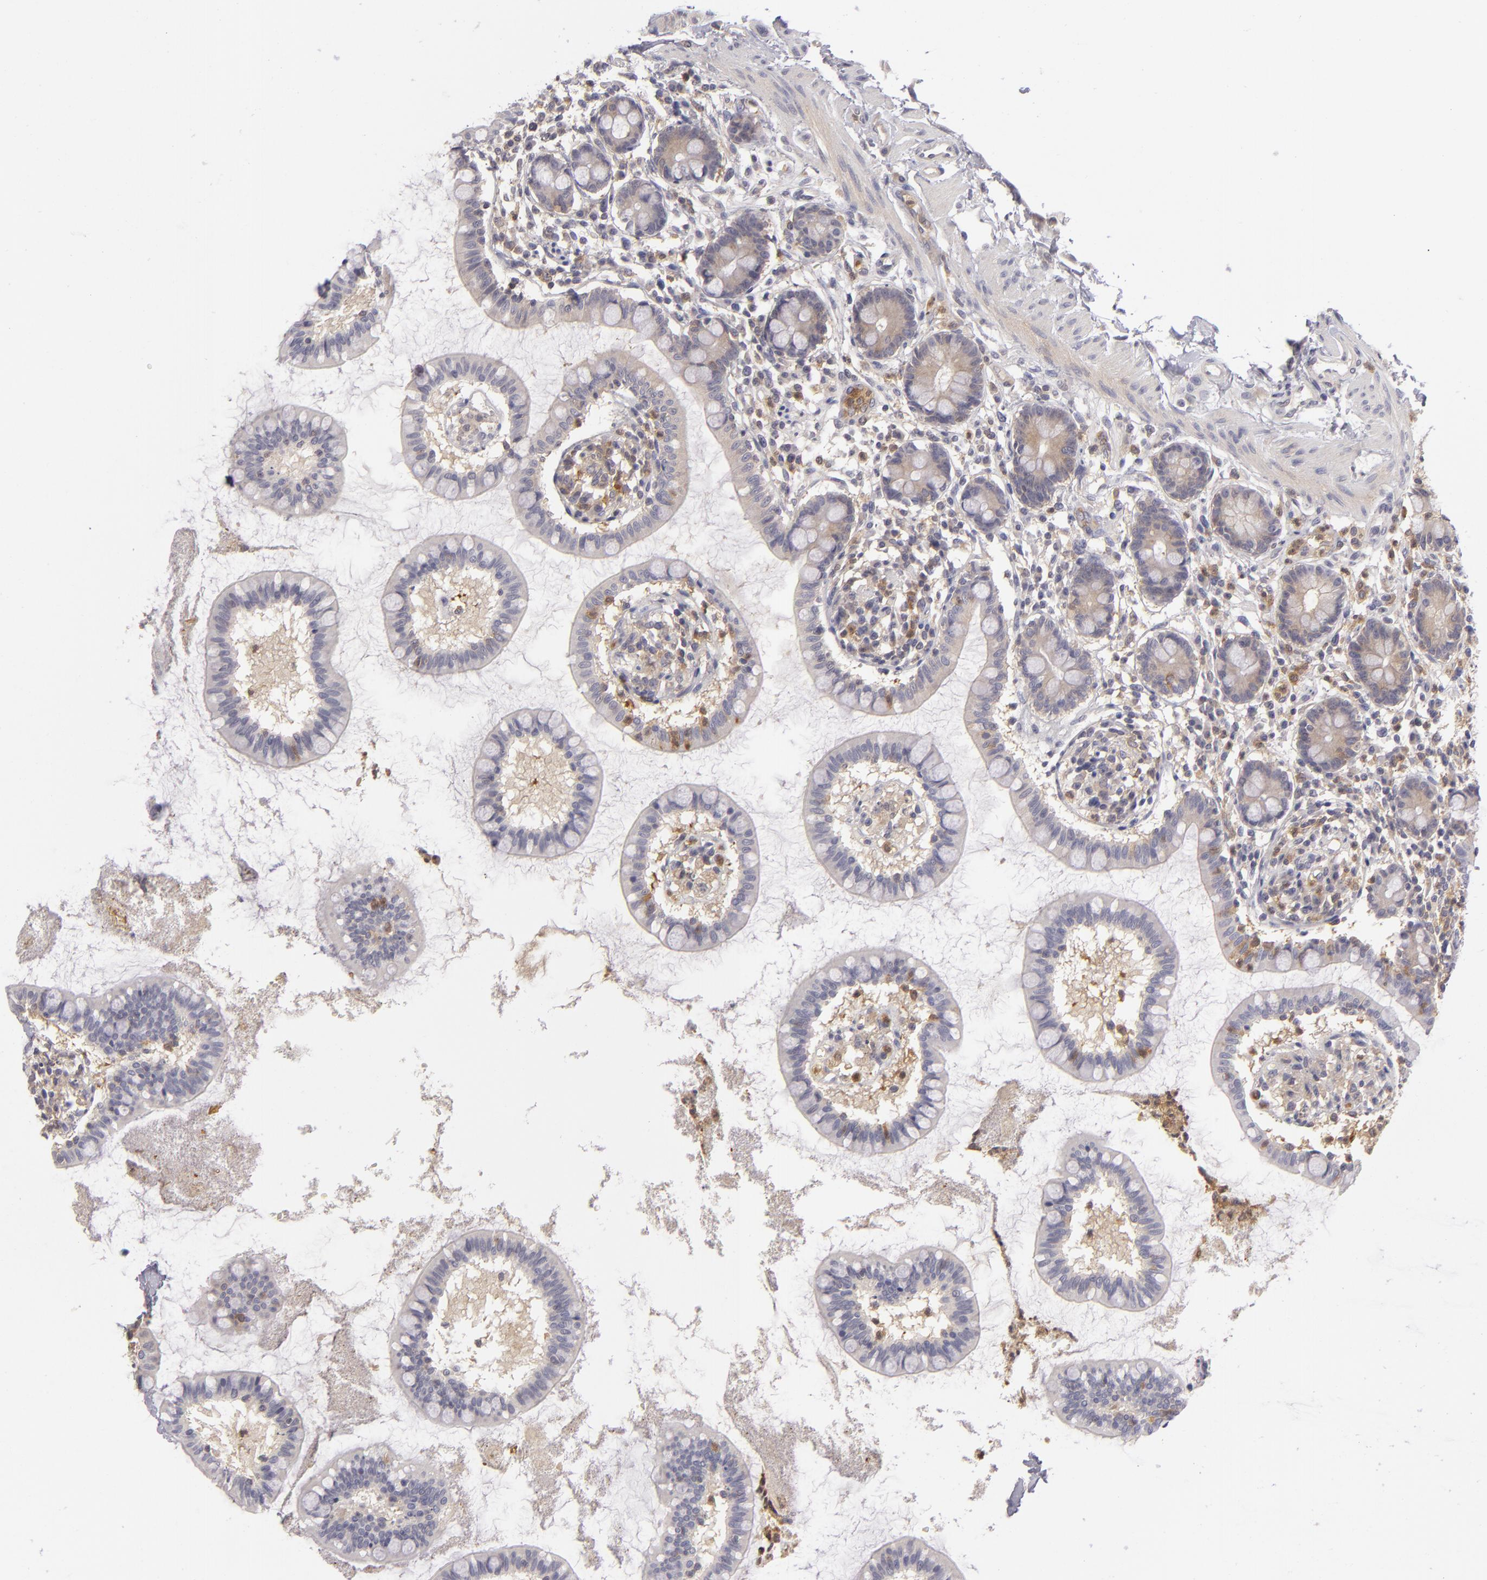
{"staining": {"intensity": "moderate", "quantity": "25%-75%", "location": "cytoplasmic/membranous"}, "tissue": "small intestine", "cell_type": "Glandular cells", "image_type": "normal", "snomed": [{"axis": "morphology", "description": "Normal tissue, NOS"}, {"axis": "topography", "description": "Small intestine"}], "caption": "This photomicrograph displays IHC staining of unremarkable small intestine, with medium moderate cytoplasmic/membranous staining in about 25%-75% of glandular cells.", "gene": "MMP10", "patient": {"sex": "female", "age": 61}}